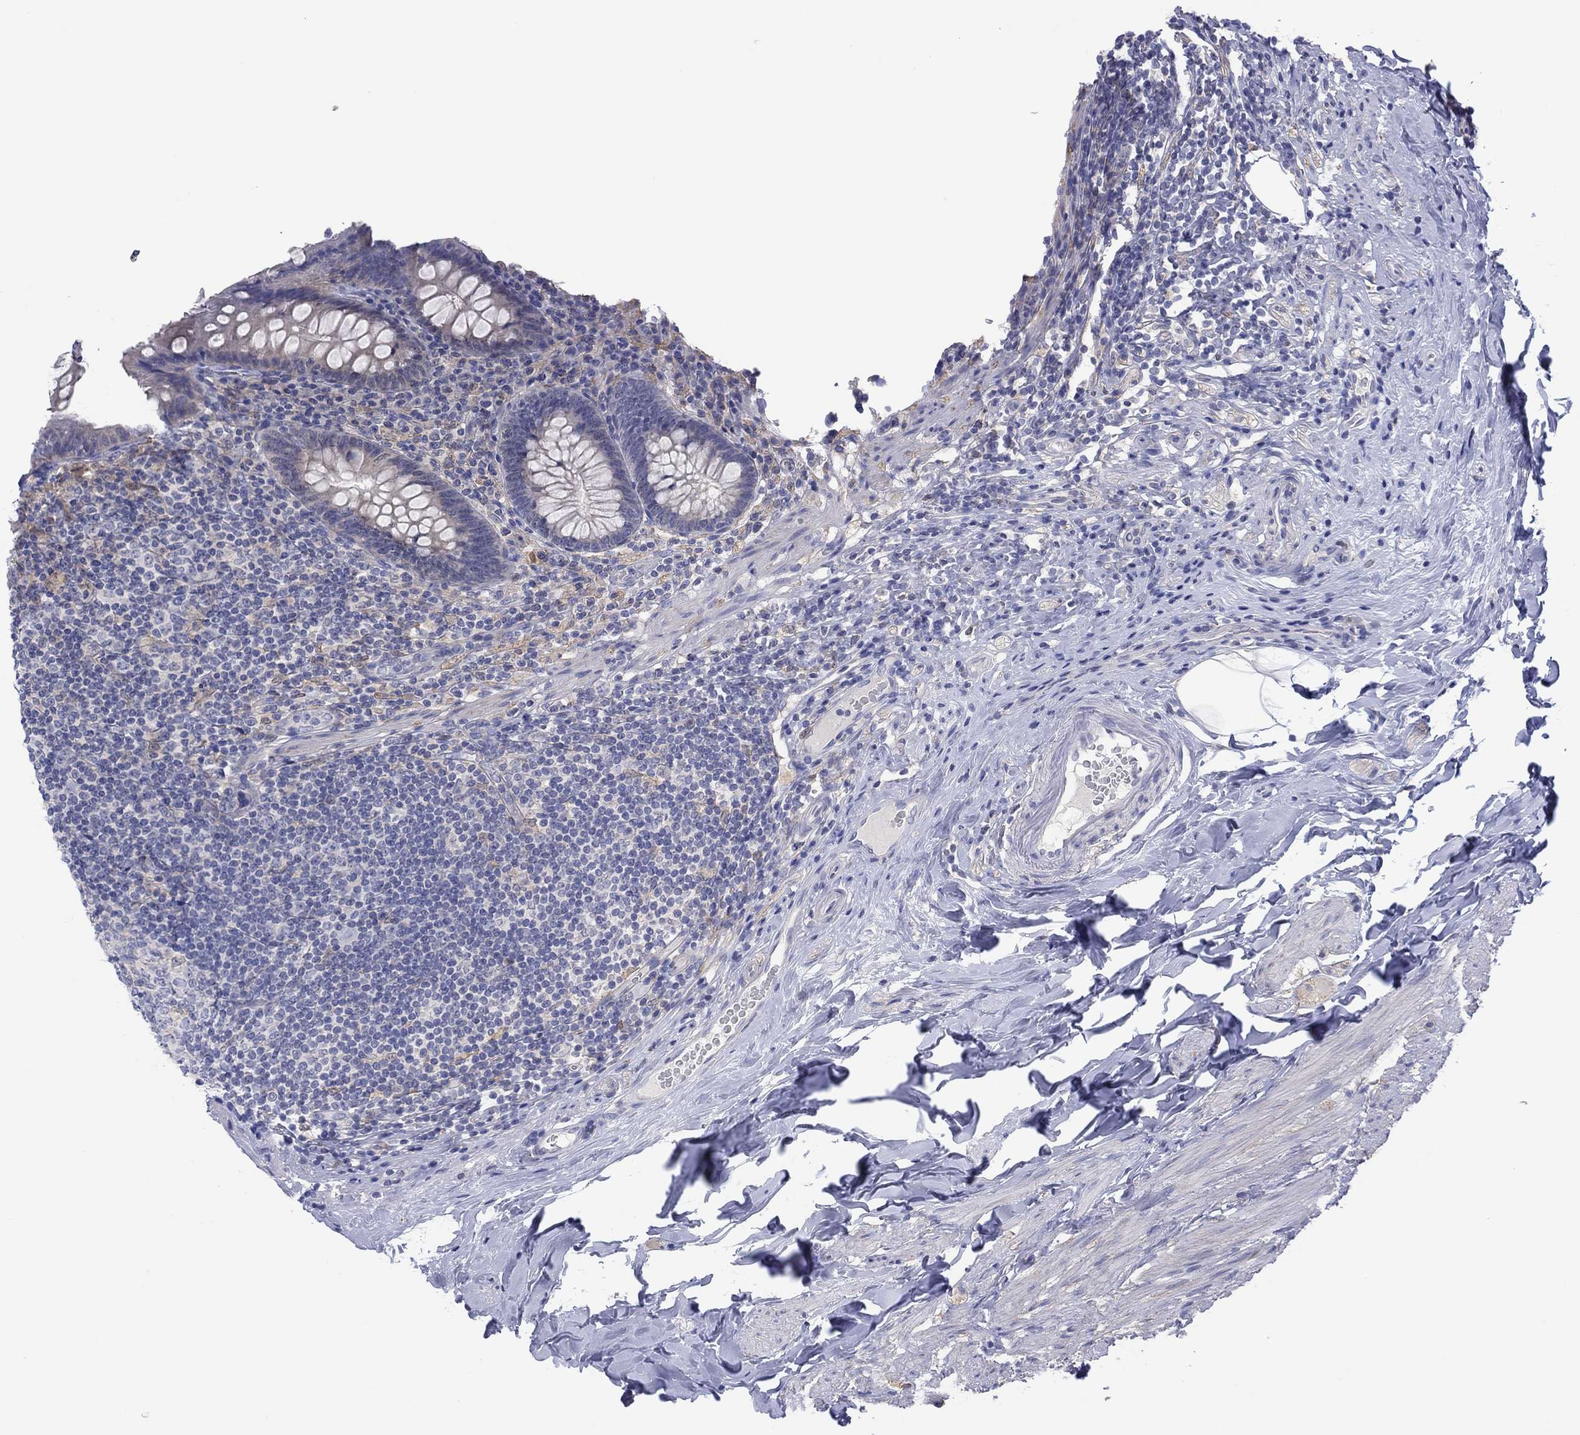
{"staining": {"intensity": "negative", "quantity": "none", "location": "none"}, "tissue": "appendix", "cell_type": "Glandular cells", "image_type": "normal", "snomed": [{"axis": "morphology", "description": "Normal tissue, NOS"}, {"axis": "topography", "description": "Appendix"}], "caption": "Immunohistochemical staining of normal human appendix demonstrates no significant expression in glandular cells. (Brightfield microscopy of DAB (3,3'-diaminobenzidine) IHC at high magnification).", "gene": "CYP2B6", "patient": {"sex": "male", "age": 47}}